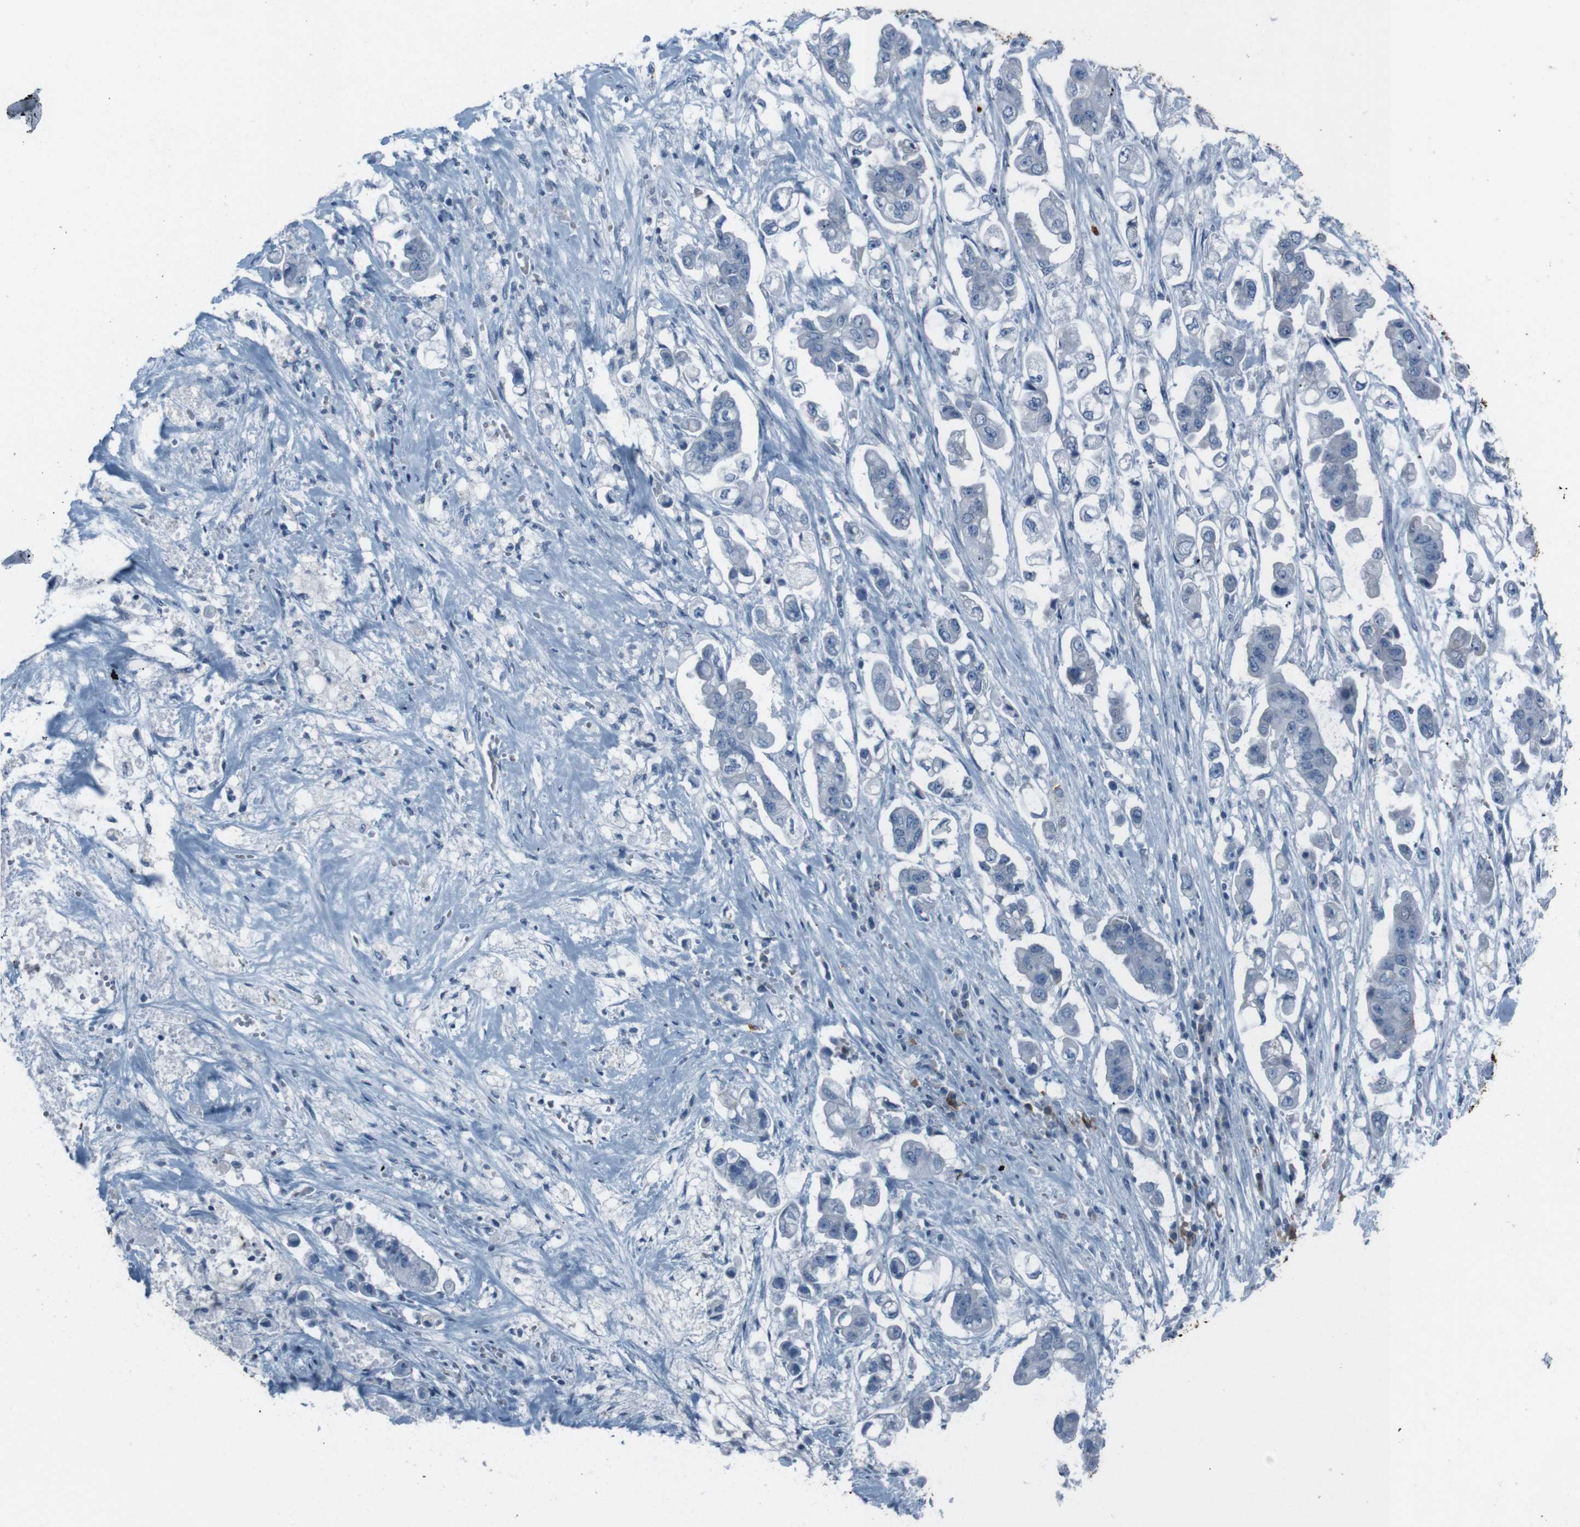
{"staining": {"intensity": "negative", "quantity": "none", "location": "none"}, "tissue": "stomach cancer", "cell_type": "Tumor cells", "image_type": "cancer", "snomed": [{"axis": "morphology", "description": "Adenocarcinoma, NOS"}, {"axis": "topography", "description": "Stomach"}], "caption": "IHC image of human stomach cancer stained for a protein (brown), which exhibits no expression in tumor cells.", "gene": "ST6GAL1", "patient": {"sex": "male", "age": 62}}